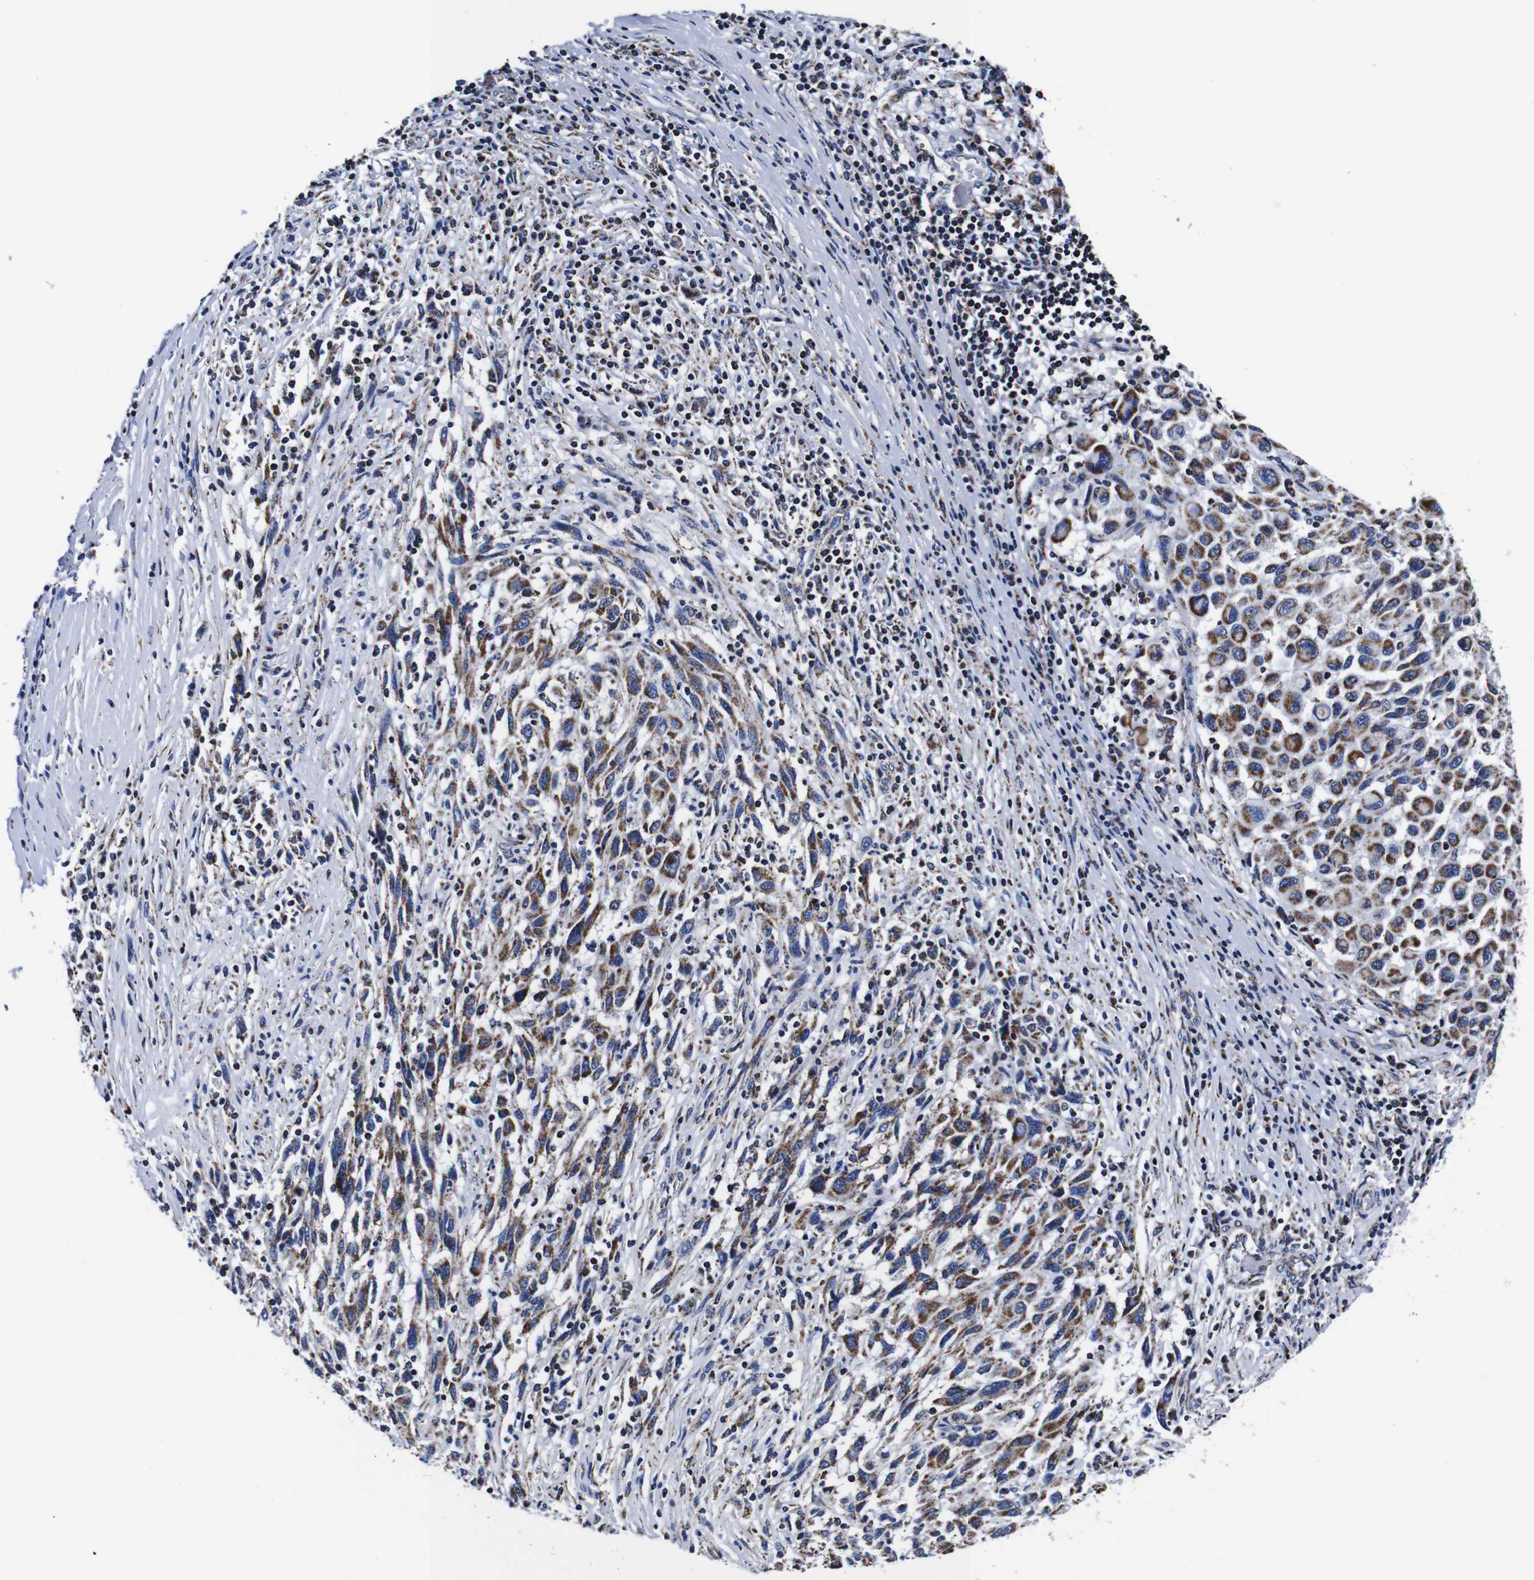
{"staining": {"intensity": "moderate", "quantity": ">75%", "location": "cytoplasmic/membranous"}, "tissue": "melanoma", "cell_type": "Tumor cells", "image_type": "cancer", "snomed": [{"axis": "morphology", "description": "Malignant melanoma, Metastatic site"}, {"axis": "topography", "description": "Lymph node"}], "caption": "Immunohistochemistry (DAB) staining of malignant melanoma (metastatic site) displays moderate cytoplasmic/membranous protein positivity in about >75% of tumor cells.", "gene": "FKBP9", "patient": {"sex": "male", "age": 61}}